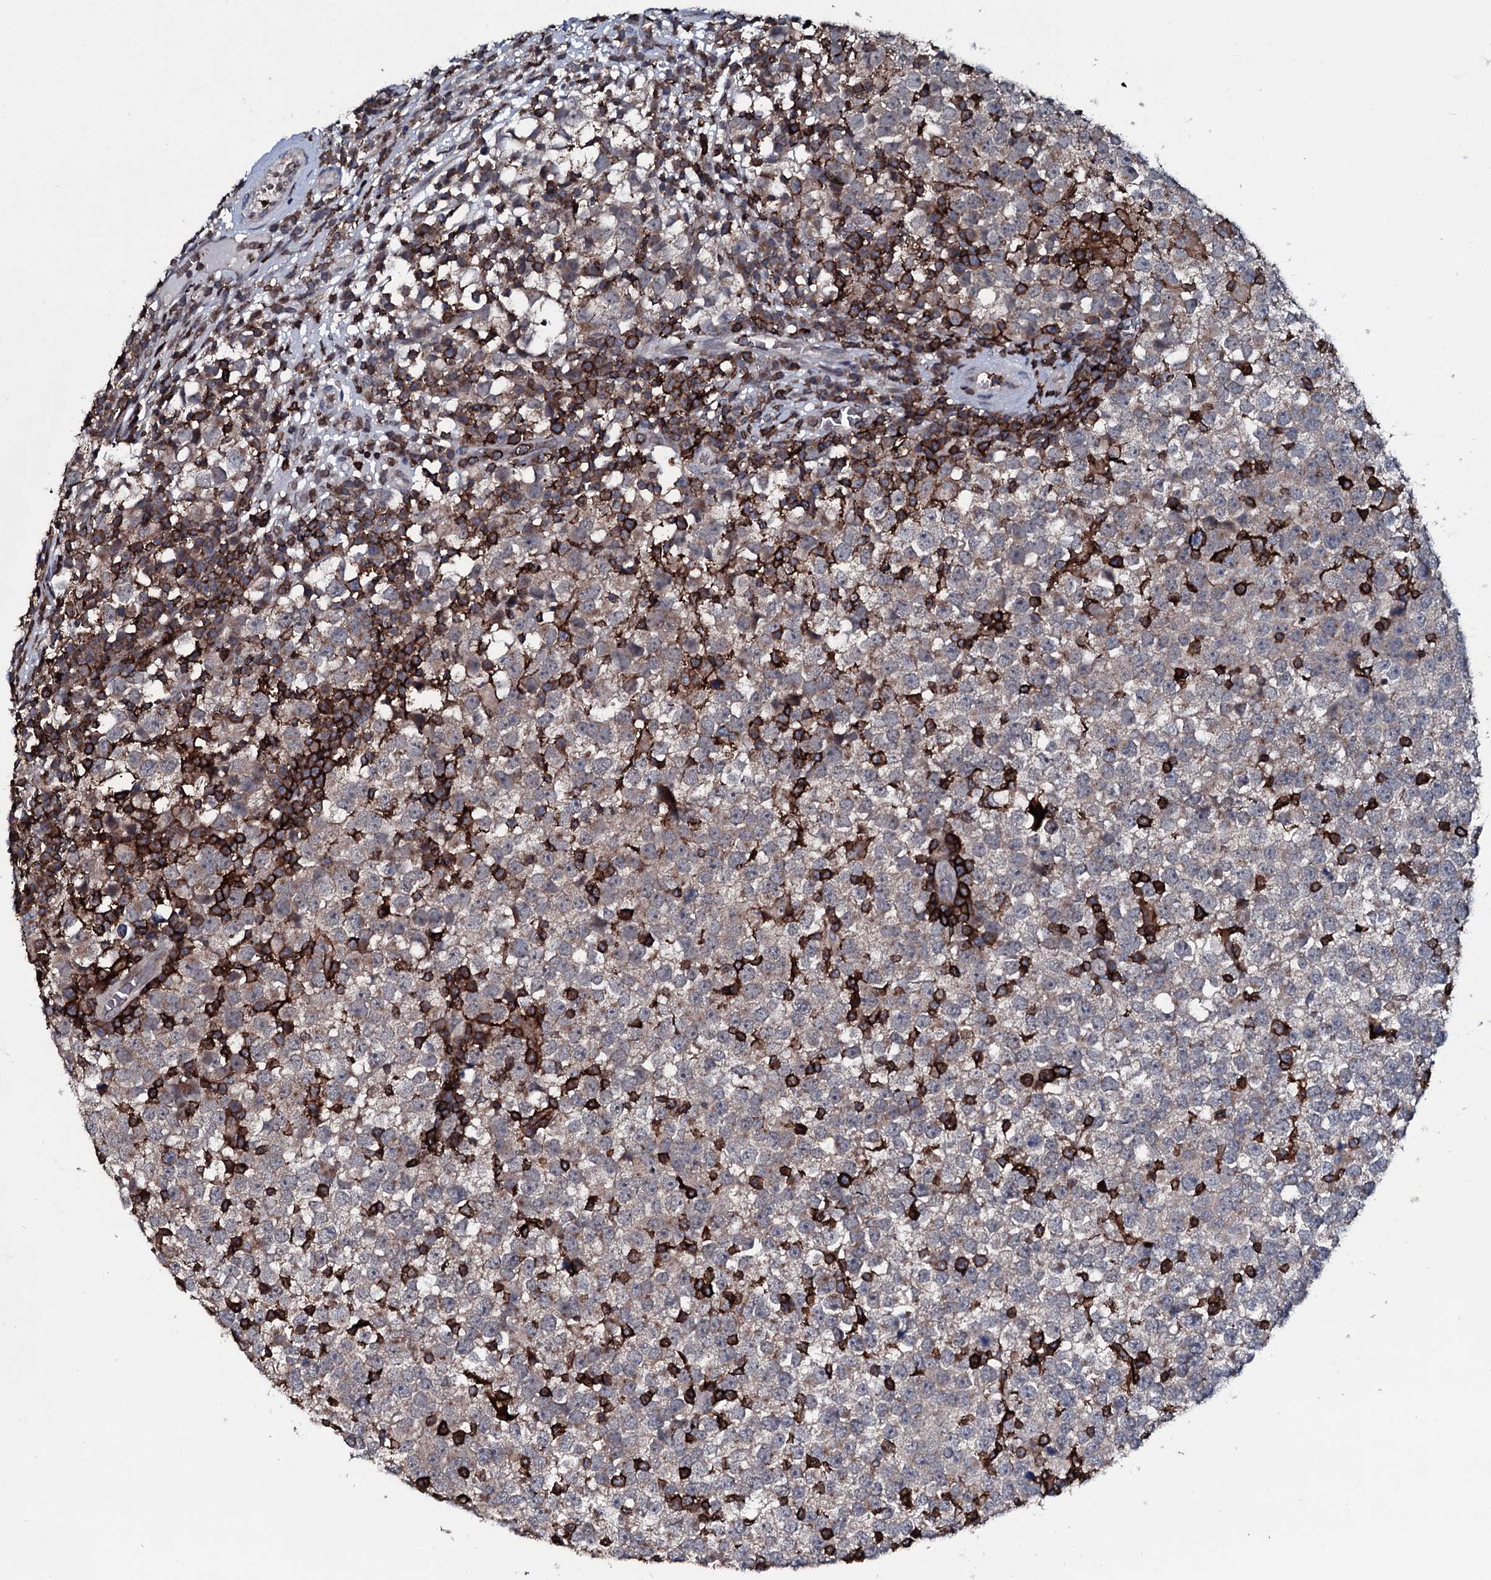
{"staining": {"intensity": "weak", "quantity": "25%-75%", "location": "cytoplasmic/membranous"}, "tissue": "testis cancer", "cell_type": "Tumor cells", "image_type": "cancer", "snomed": [{"axis": "morphology", "description": "Seminoma, NOS"}, {"axis": "topography", "description": "Testis"}], "caption": "Seminoma (testis) stained for a protein (brown) displays weak cytoplasmic/membranous positive positivity in approximately 25%-75% of tumor cells.", "gene": "OGFOD2", "patient": {"sex": "male", "age": 65}}